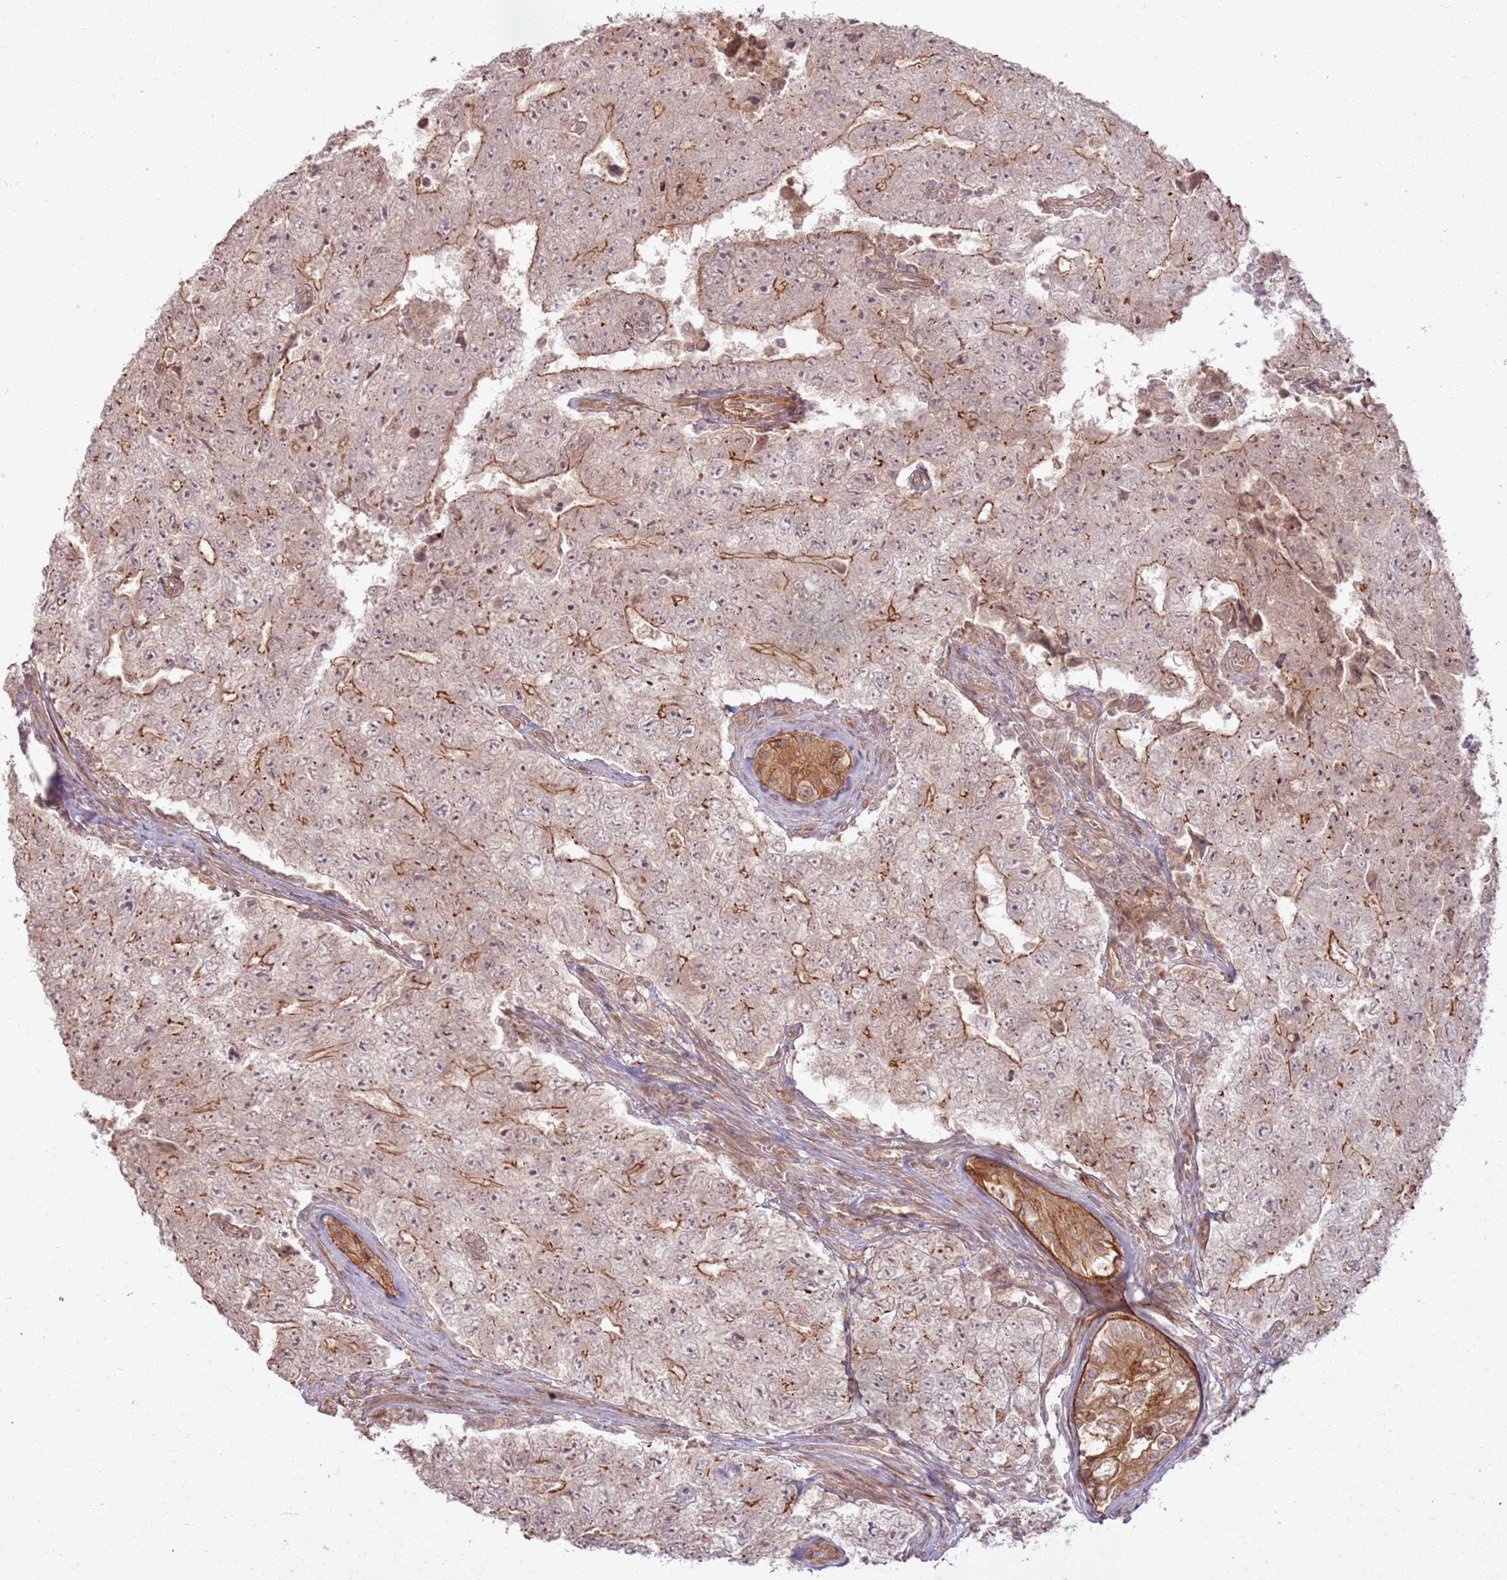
{"staining": {"intensity": "strong", "quantity": "25%-75%", "location": "cytoplasmic/membranous"}, "tissue": "testis cancer", "cell_type": "Tumor cells", "image_type": "cancer", "snomed": [{"axis": "morphology", "description": "Carcinoma, Embryonal, NOS"}, {"axis": "topography", "description": "Testis"}], "caption": "Approximately 25%-75% of tumor cells in human embryonal carcinoma (testis) exhibit strong cytoplasmic/membranous protein staining as visualized by brown immunohistochemical staining.", "gene": "ZNF623", "patient": {"sex": "male", "age": 17}}